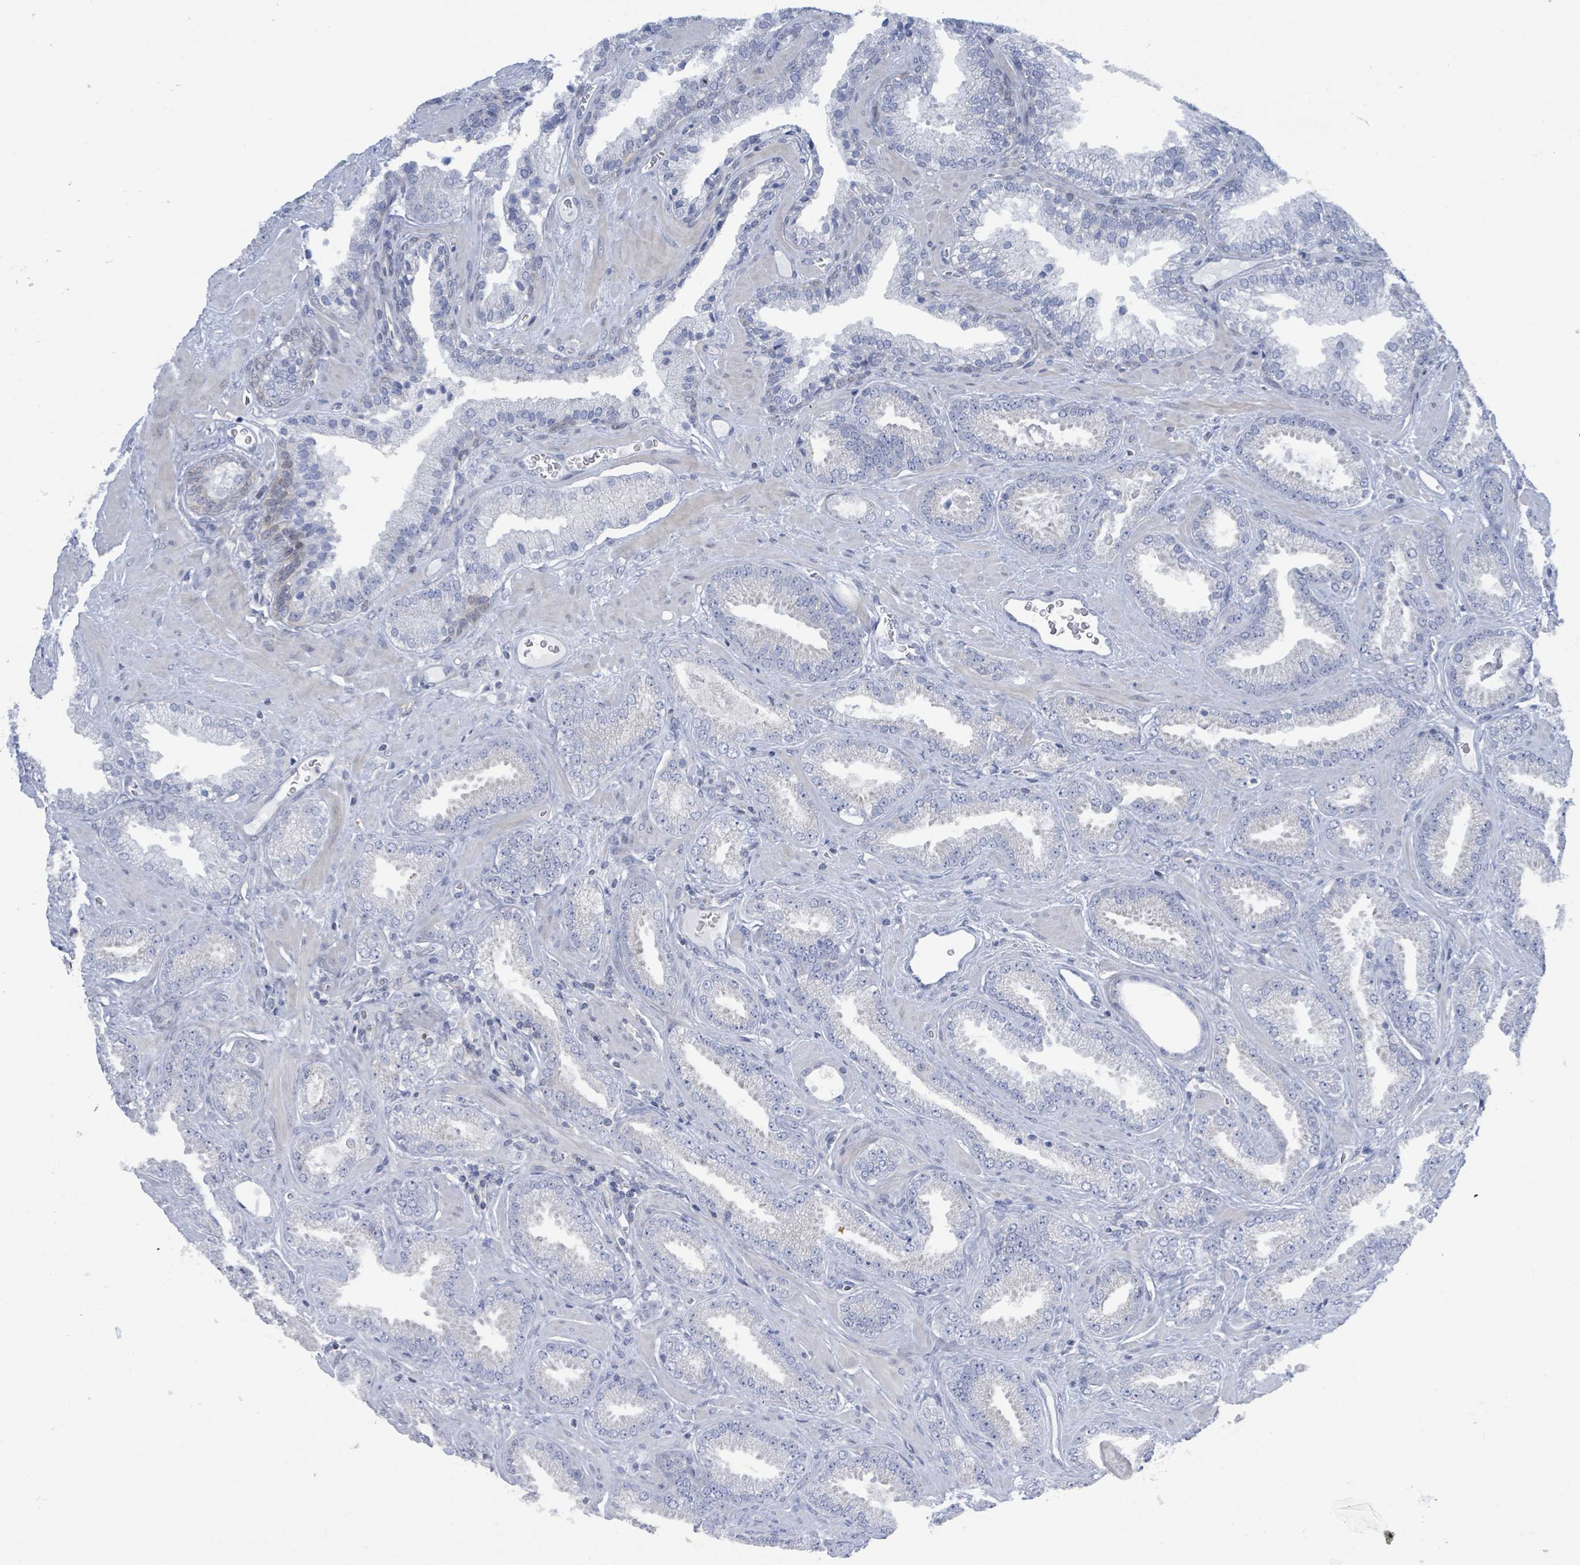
{"staining": {"intensity": "negative", "quantity": "none", "location": "none"}, "tissue": "prostate cancer", "cell_type": "Tumor cells", "image_type": "cancer", "snomed": [{"axis": "morphology", "description": "Adenocarcinoma, Low grade"}, {"axis": "topography", "description": "Prostate"}], "caption": "This micrograph is of prostate cancer (adenocarcinoma (low-grade)) stained with immunohistochemistry (IHC) to label a protein in brown with the nuclei are counter-stained blue. There is no expression in tumor cells.", "gene": "DGKZ", "patient": {"sex": "male", "age": 62}}